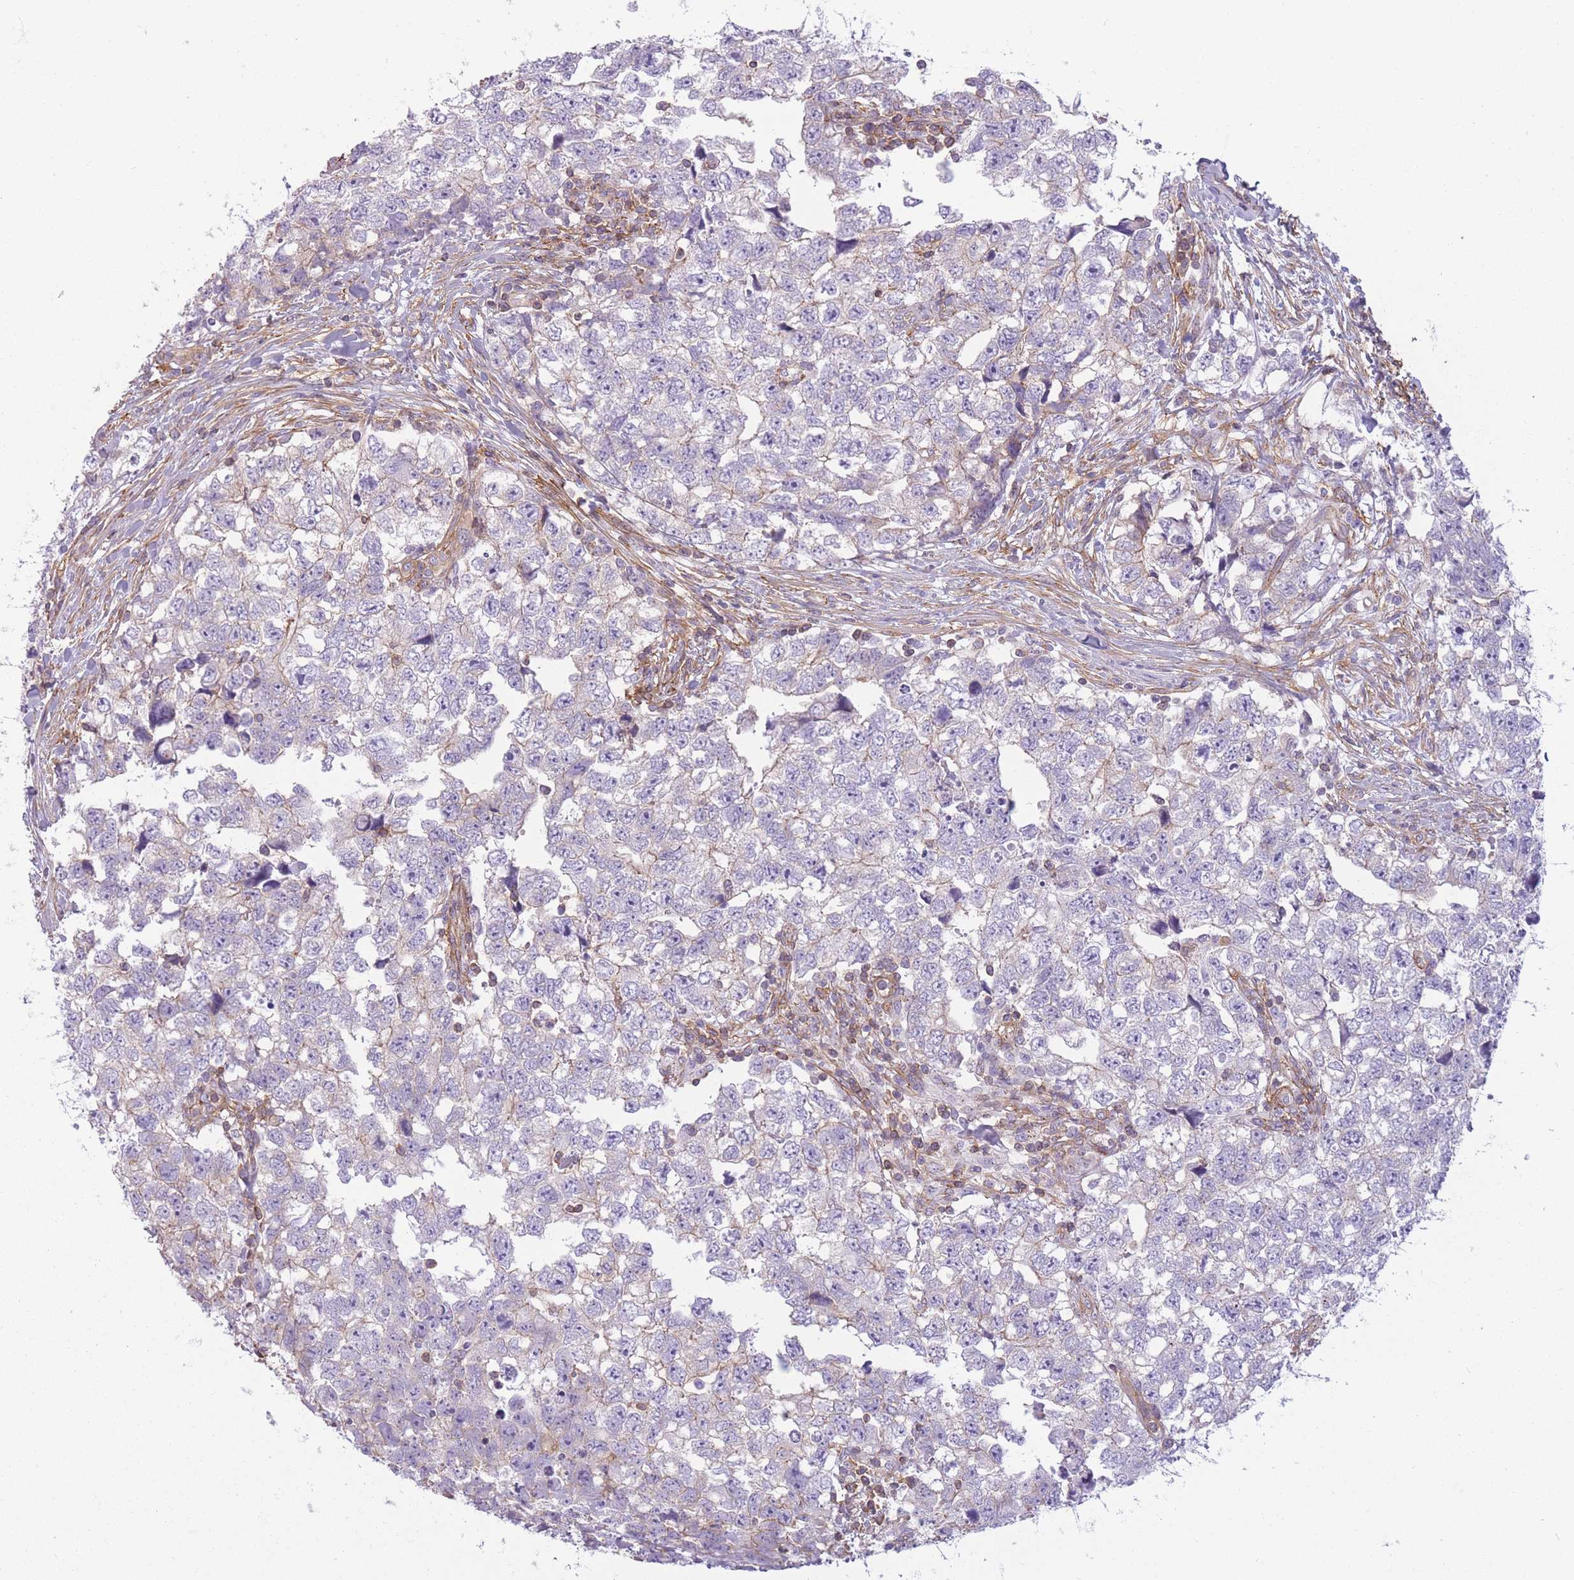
{"staining": {"intensity": "negative", "quantity": "none", "location": "none"}, "tissue": "testis cancer", "cell_type": "Tumor cells", "image_type": "cancer", "snomed": [{"axis": "morphology", "description": "Carcinoma, Embryonal, NOS"}, {"axis": "topography", "description": "Testis"}], "caption": "Immunohistochemical staining of human embryonal carcinoma (testis) shows no significant expression in tumor cells.", "gene": "ADD1", "patient": {"sex": "male", "age": 22}}